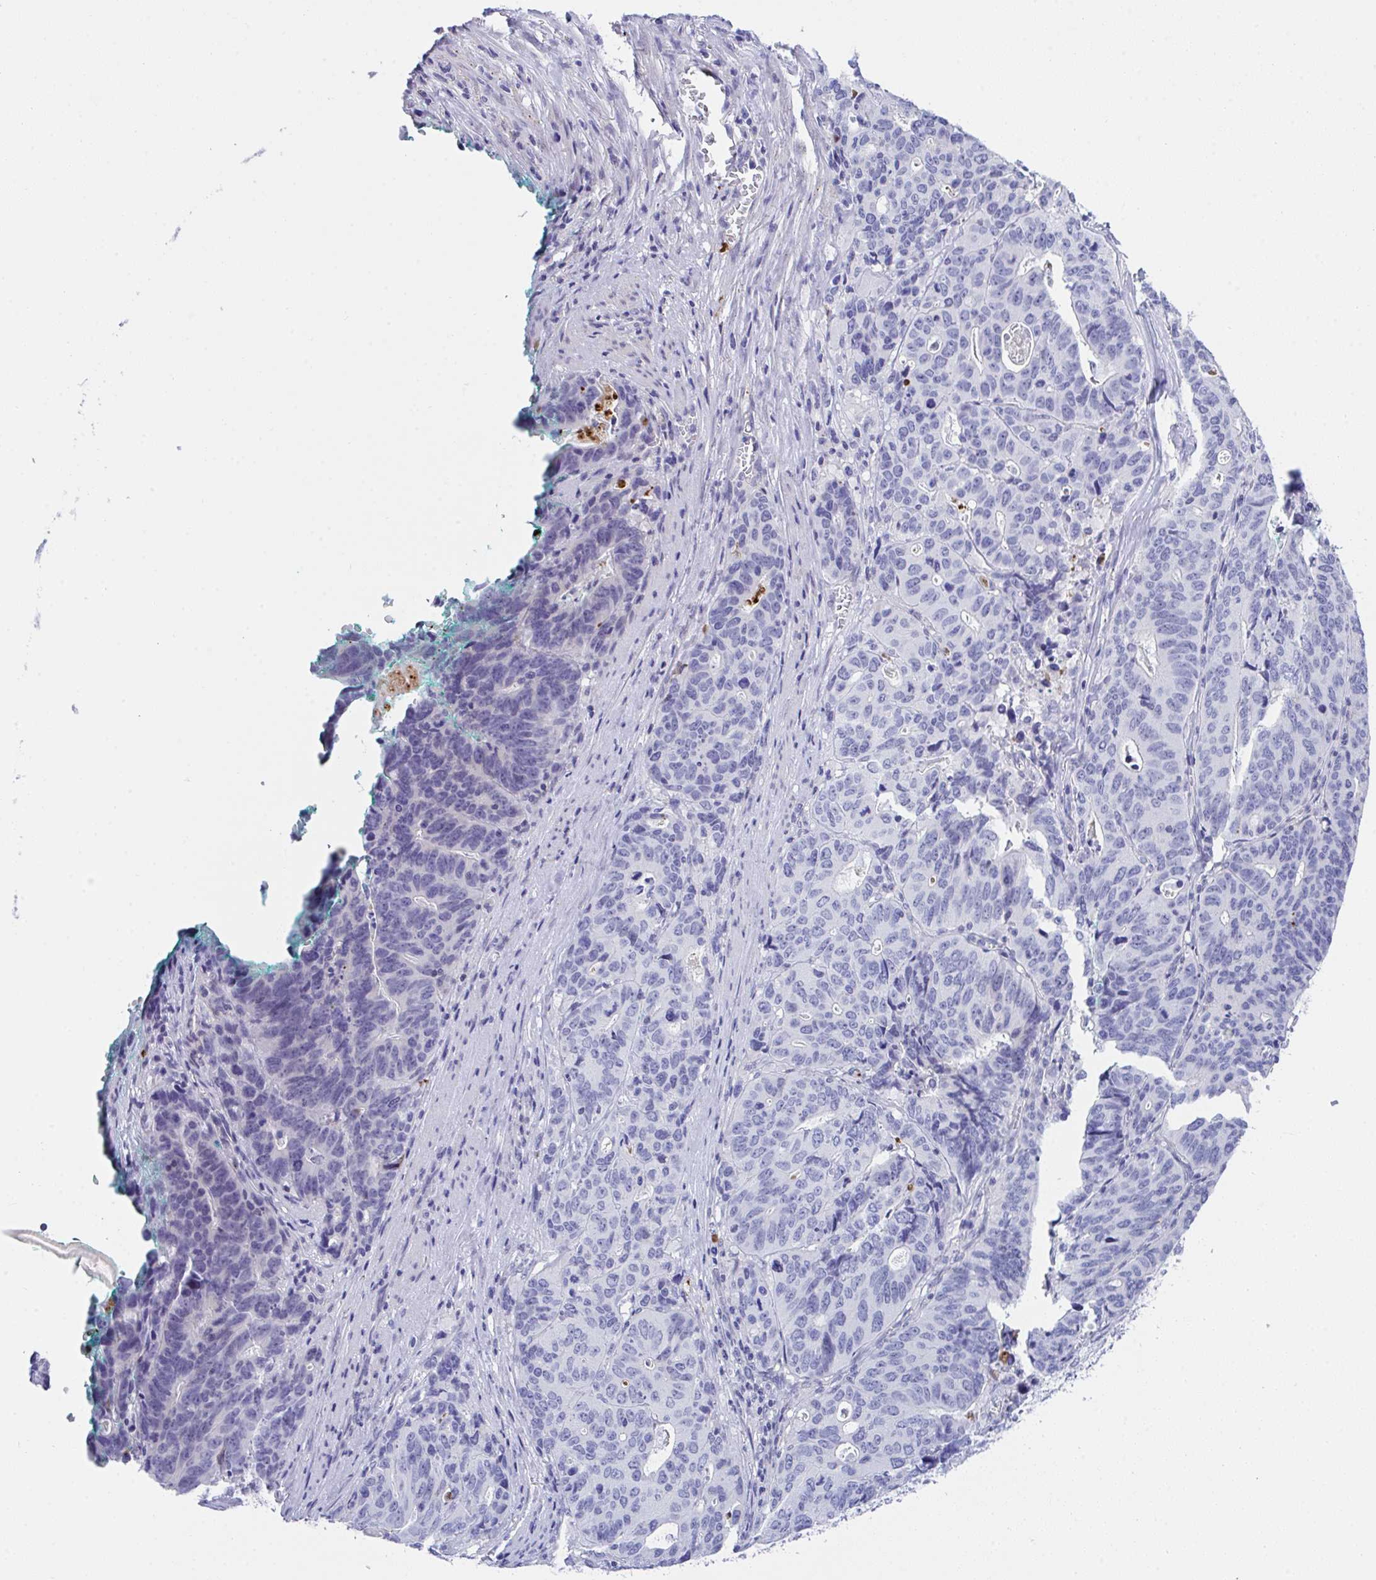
{"staining": {"intensity": "negative", "quantity": "none", "location": "none"}, "tissue": "stomach cancer", "cell_type": "Tumor cells", "image_type": "cancer", "snomed": [{"axis": "morphology", "description": "Adenocarcinoma, NOS"}, {"axis": "topography", "description": "Stomach, upper"}], "caption": "Tumor cells show no significant protein staining in stomach cancer (adenocarcinoma).", "gene": "KMT2E", "patient": {"sex": "female", "age": 67}}